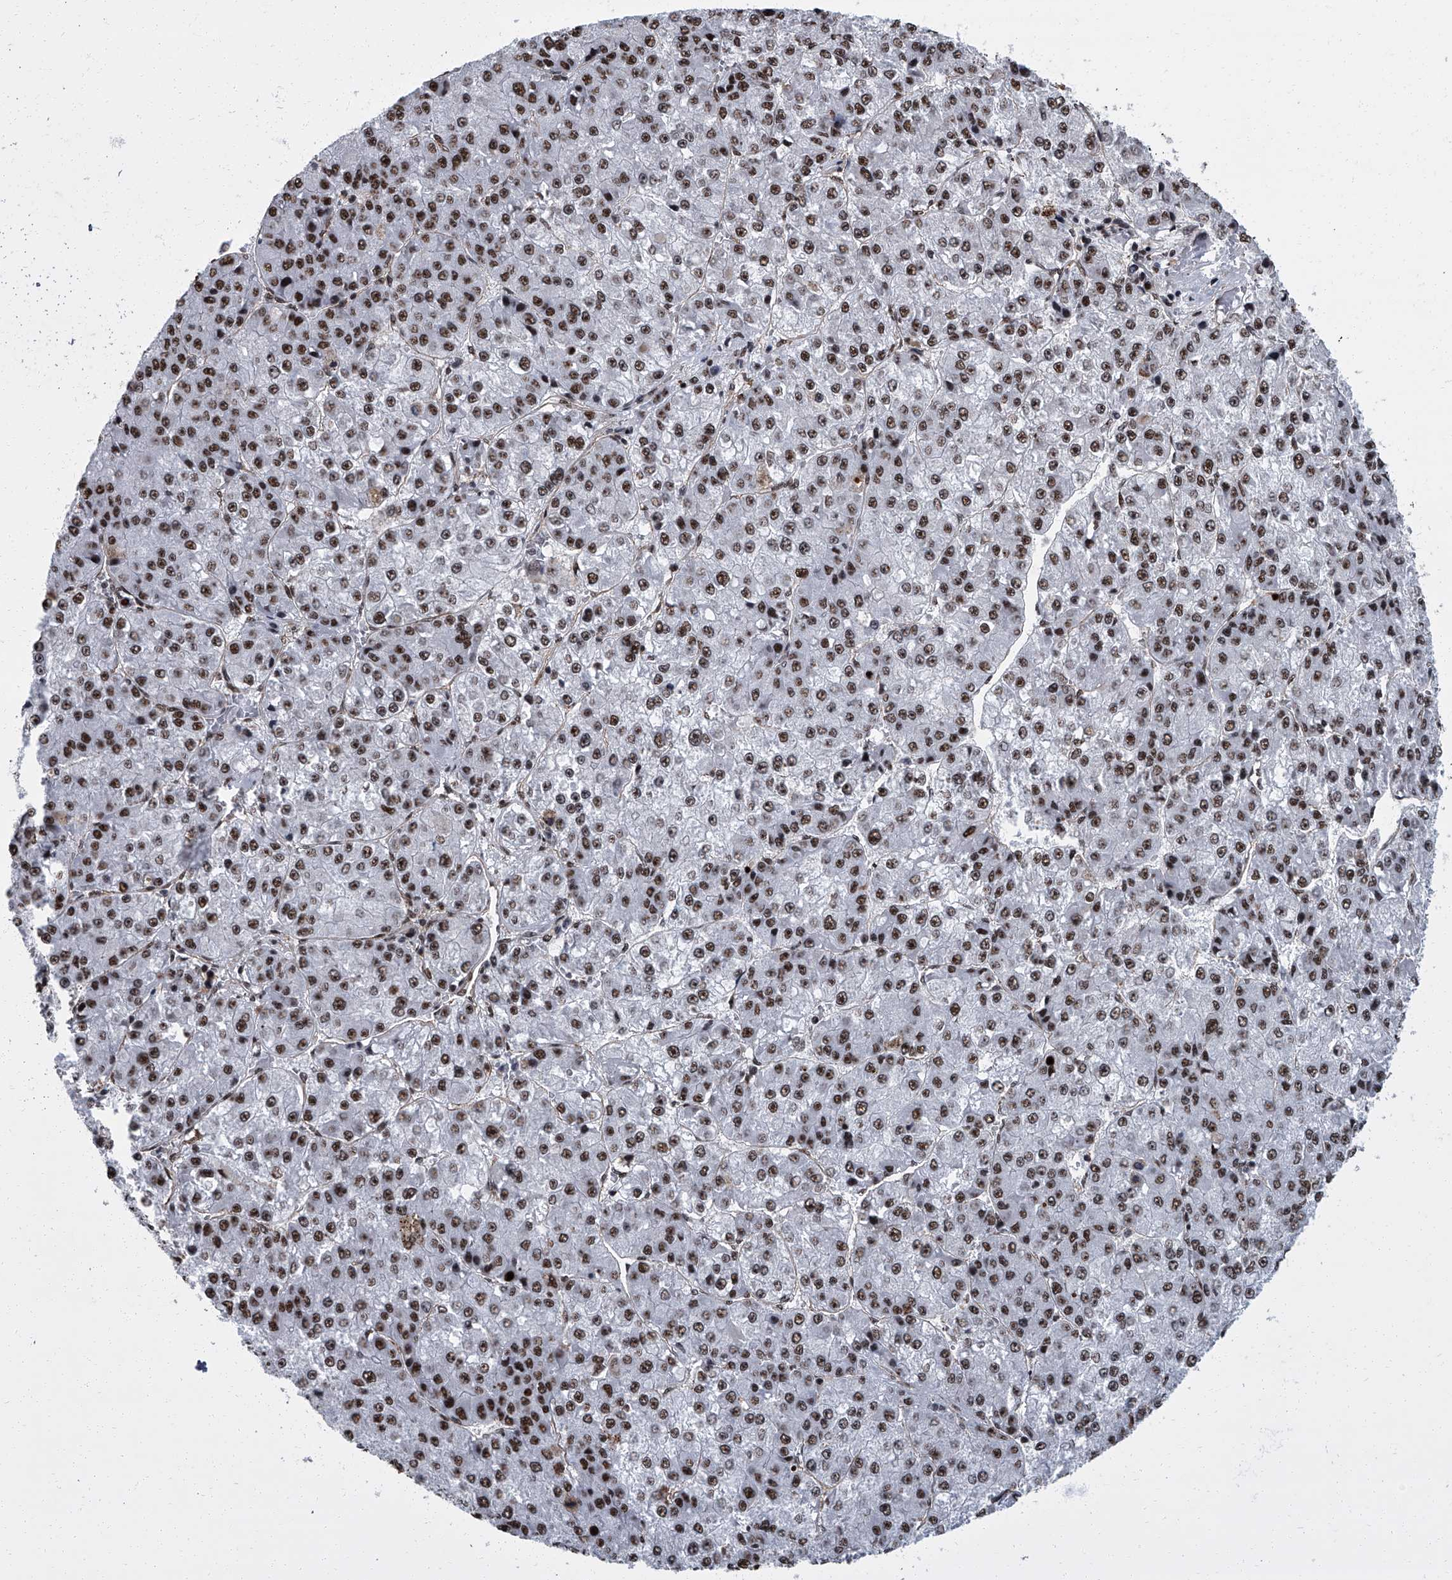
{"staining": {"intensity": "strong", "quantity": "25%-75%", "location": "nuclear"}, "tissue": "liver cancer", "cell_type": "Tumor cells", "image_type": "cancer", "snomed": [{"axis": "morphology", "description": "Carcinoma, Hepatocellular, NOS"}, {"axis": "topography", "description": "Liver"}], "caption": "Strong nuclear staining is present in about 25%-75% of tumor cells in liver hepatocellular carcinoma. (IHC, brightfield microscopy, high magnification).", "gene": "ZNF518B", "patient": {"sex": "female", "age": 73}}